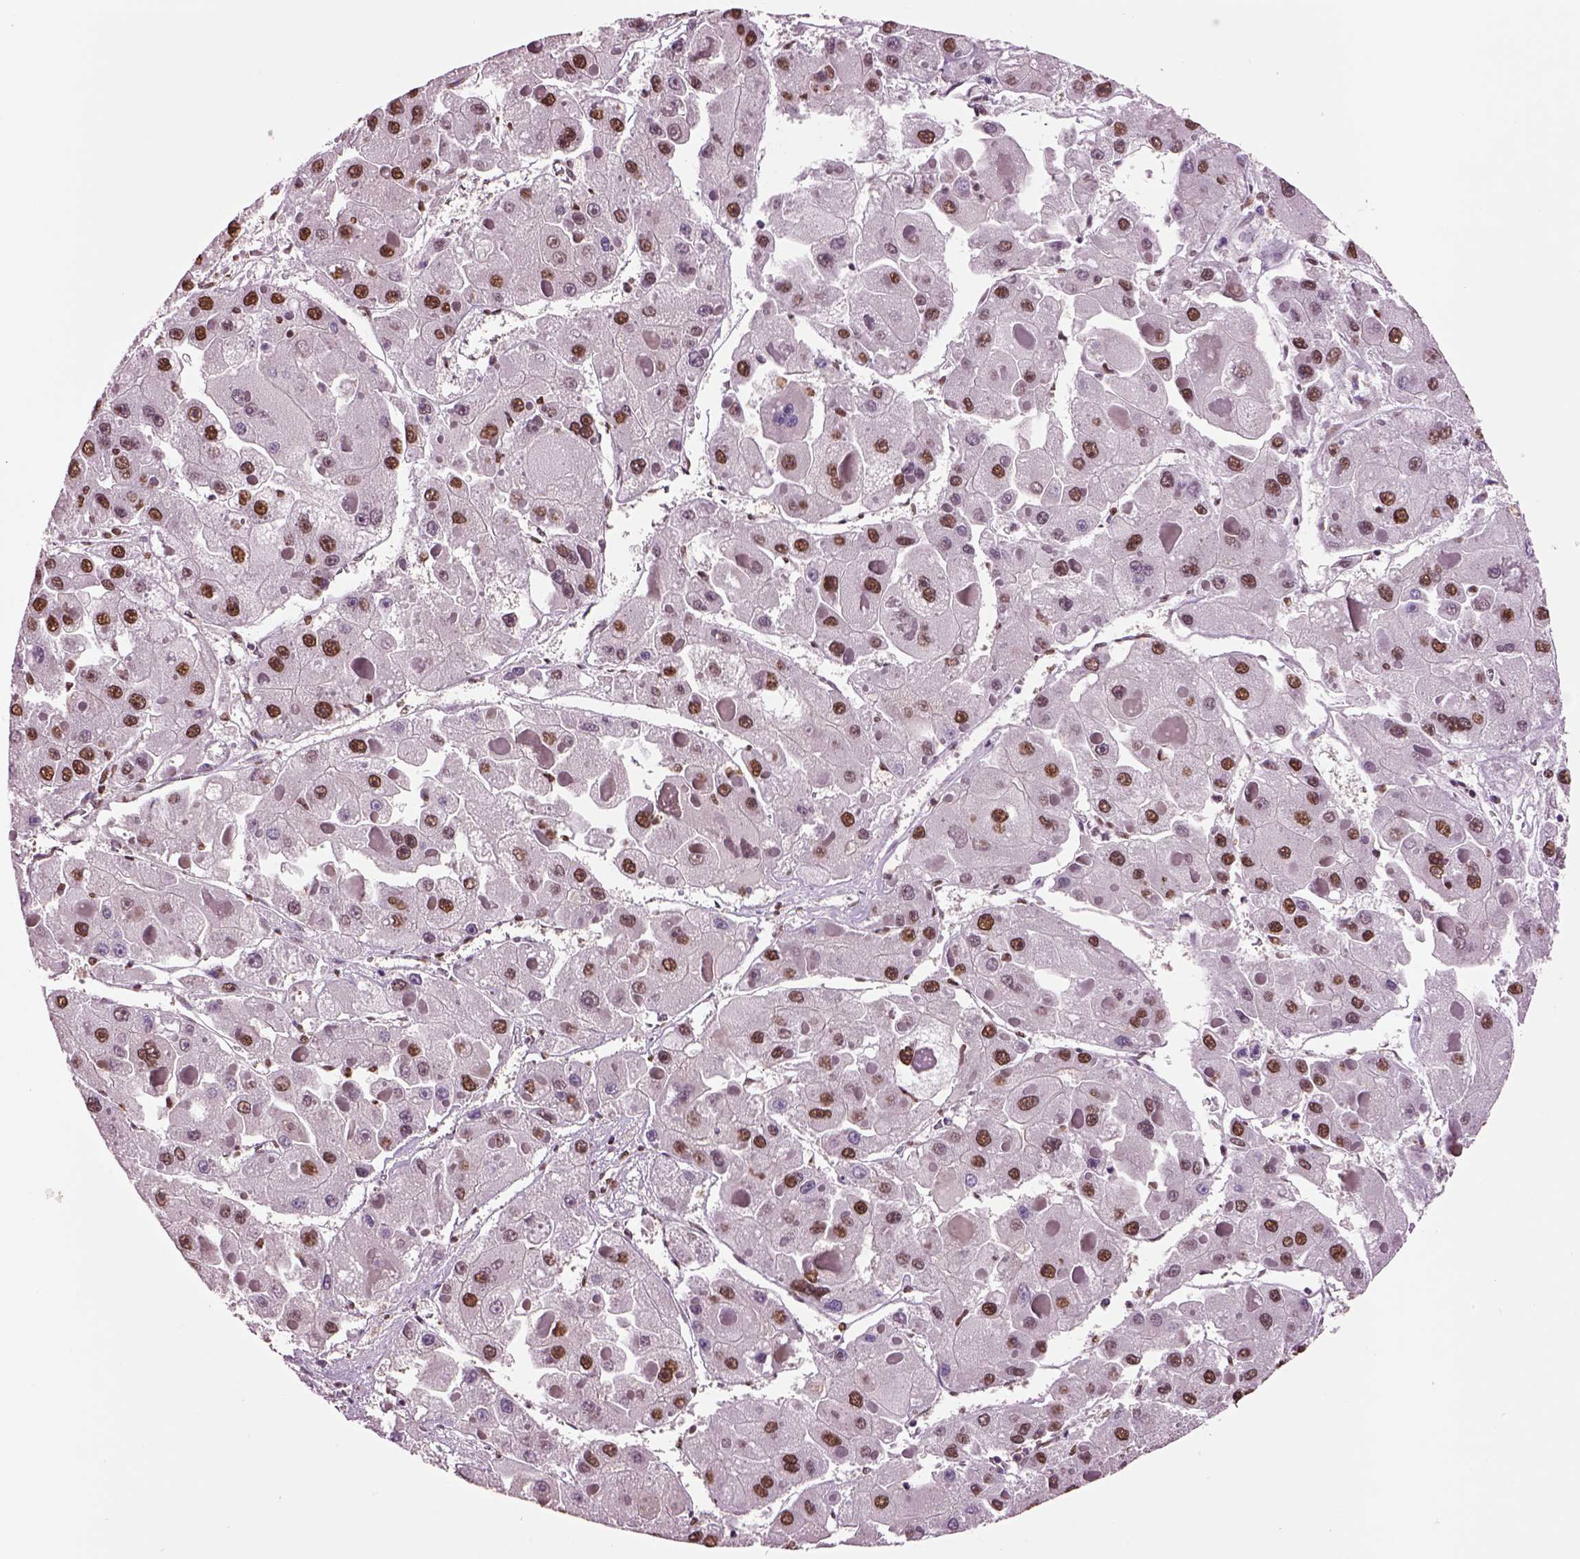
{"staining": {"intensity": "moderate", "quantity": ">75%", "location": "nuclear"}, "tissue": "liver cancer", "cell_type": "Tumor cells", "image_type": "cancer", "snomed": [{"axis": "morphology", "description": "Carcinoma, Hepatocellular, NOS"}, {"axis": "topography", "description": "Liver"}], "caption": "This photomicrograph demonstrates IHC staining of human liver cancer (hepatocellular carcinoma), with medium moderate nuclear staining in approximately >75% of tumor cells.", "gene": "DDX3X", "patient": {"sex": "female", "age": 73}}